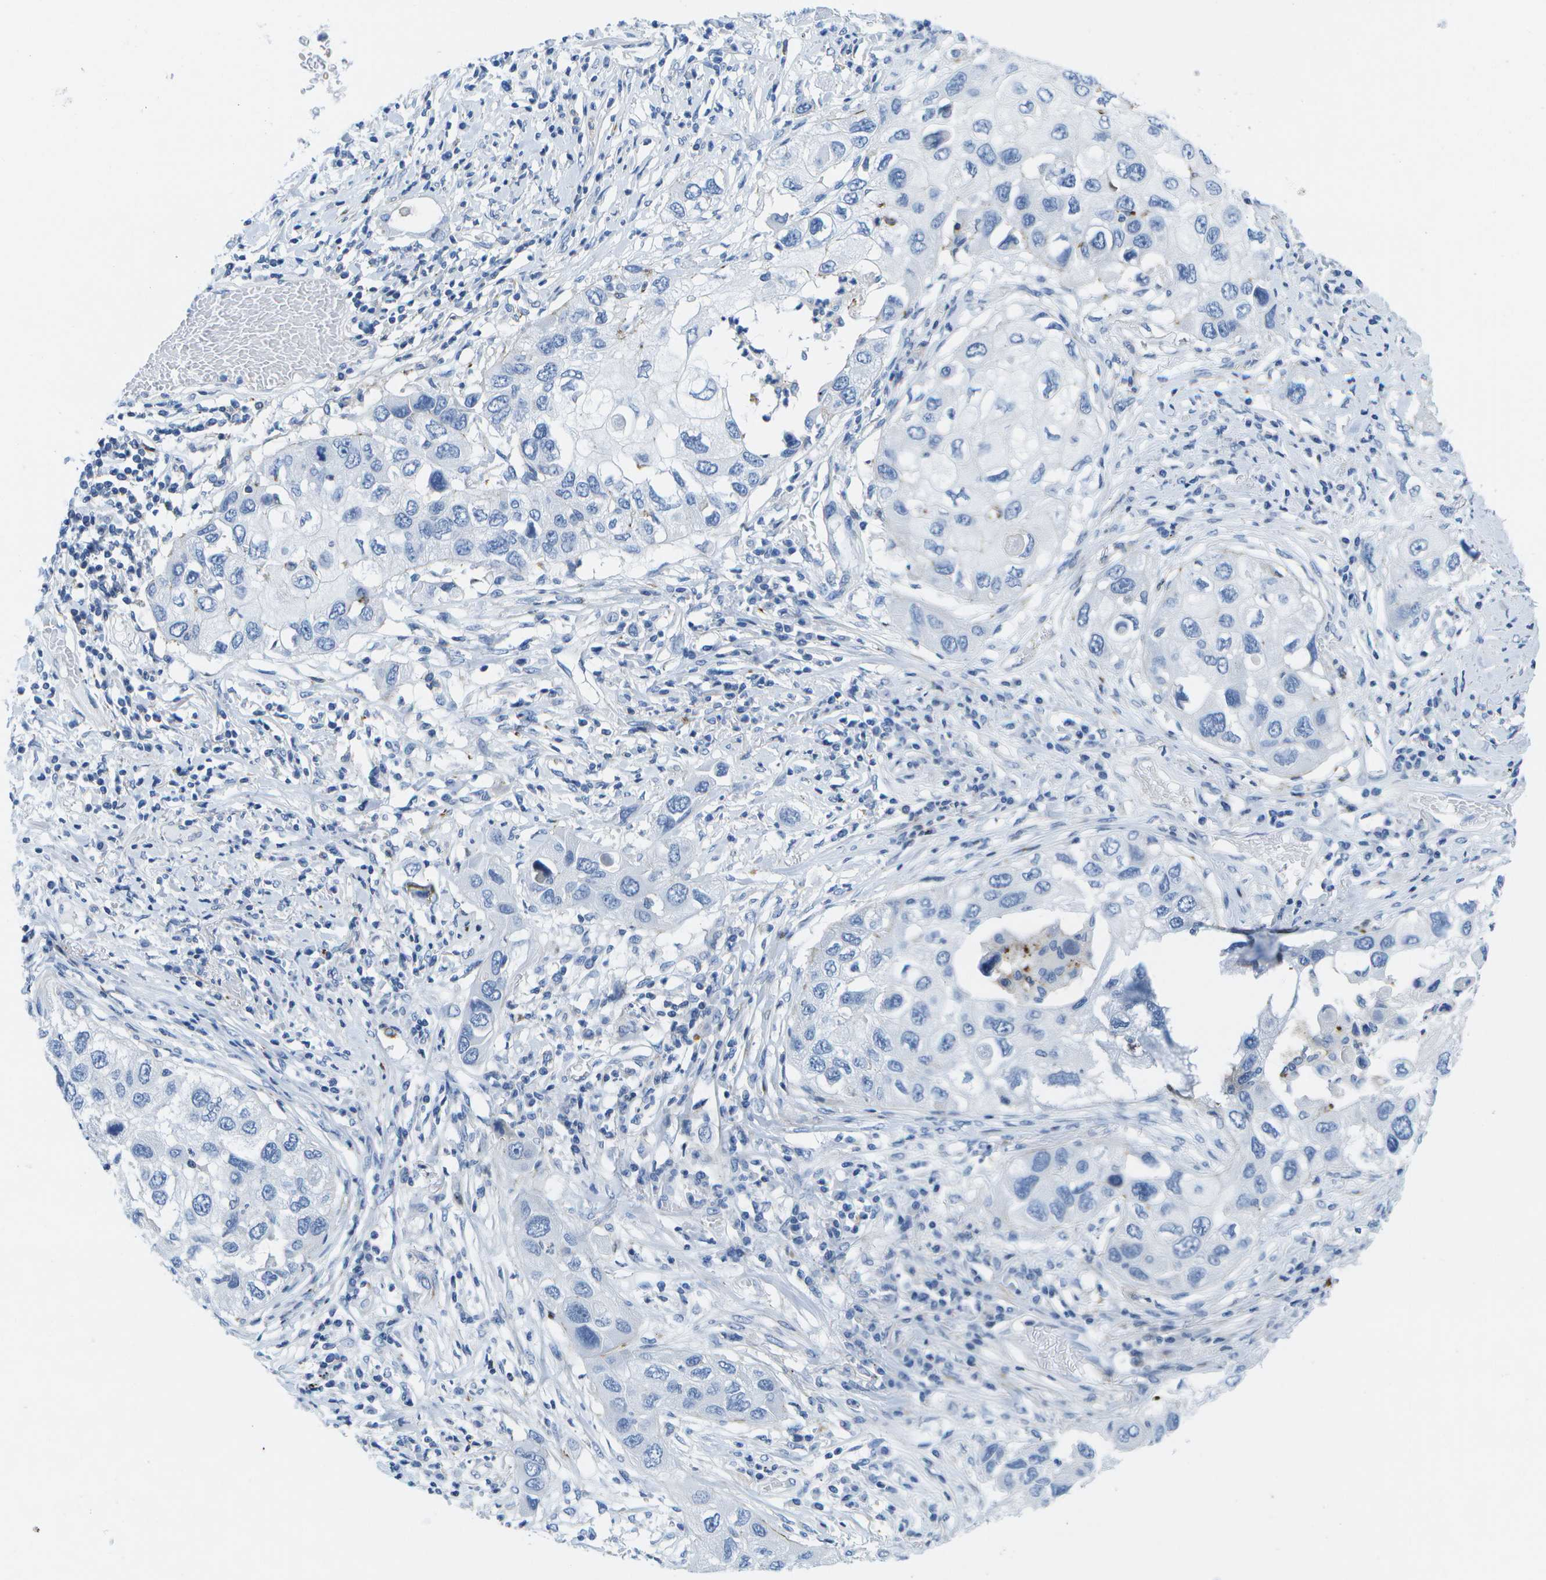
{"staining": {"intensity": "negative", "quantity": "none", "location": "none"}, "tissue": "lung cancer", "cell_type": "Tumor cells", "image_type": "cancer", "snomed": [{"axis": "morphology", "description": "Squamous cell carcinoma, NOS"}, {"axis": "topography", "description": "Lung"}], "caption": "An image of human lung cancer is negative for staining in tumor cells. (DAB (3,3'-diaminobenzidine) immunohistochemistry (IHC) with hematoxylin counter stain).", "gene": "ADGRG6", "patient": {"sex": "male", "age": 71}}